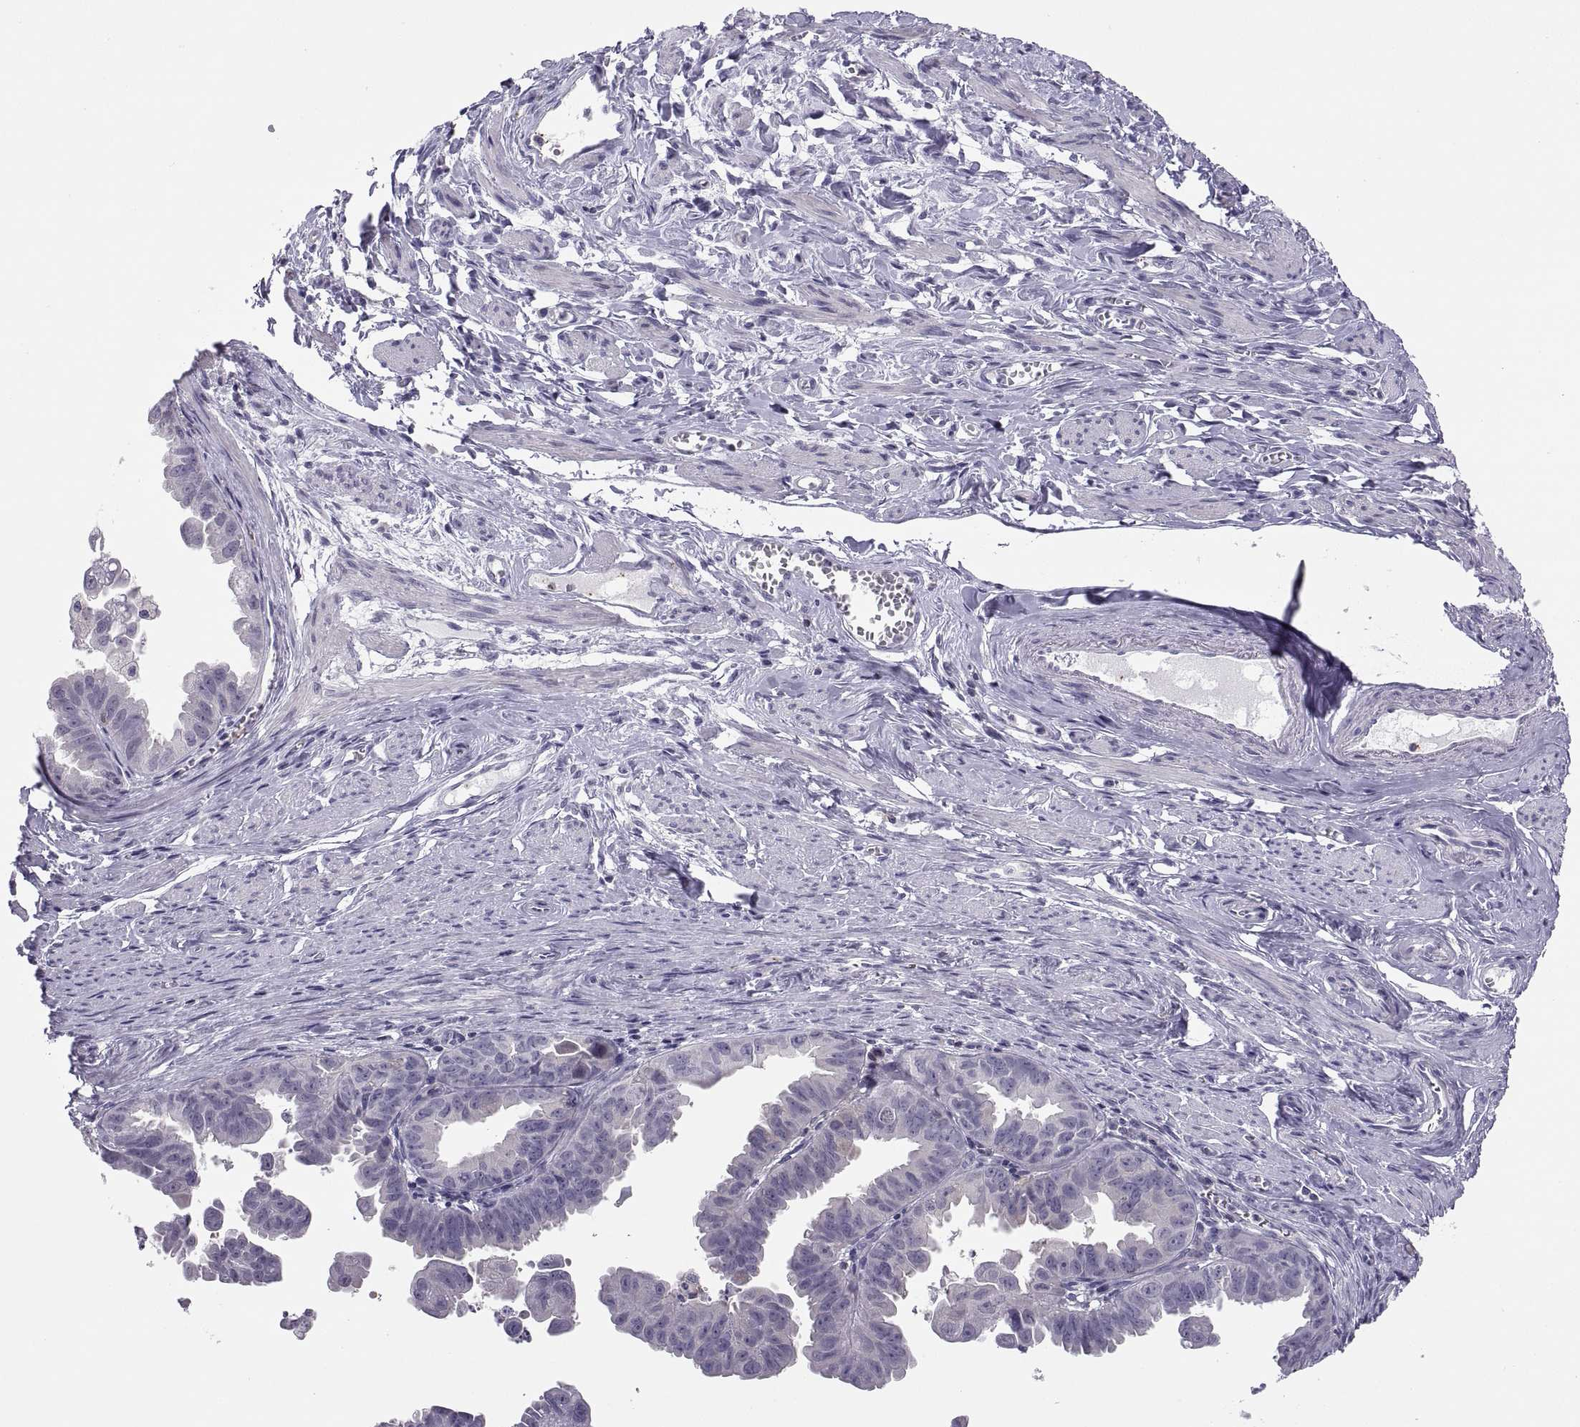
{"staining": {"intensity": "negative", "quantity": "none", "location": "none"}, "tissue": "ovarian cancer", "cell_type": "Tumor cells", "image_type": "cancer", "snomed": [{"axis": "morphology", "description": "Carcinoma, endometroid"}, {"axis": "topography", "description": "Ovary"}], "caption": "Micrograph shows no significant protein positivity in tumor cells of ovarian cancer.", "gene": "TTC21A", "patient": {"sex": "female", "age": 85}}